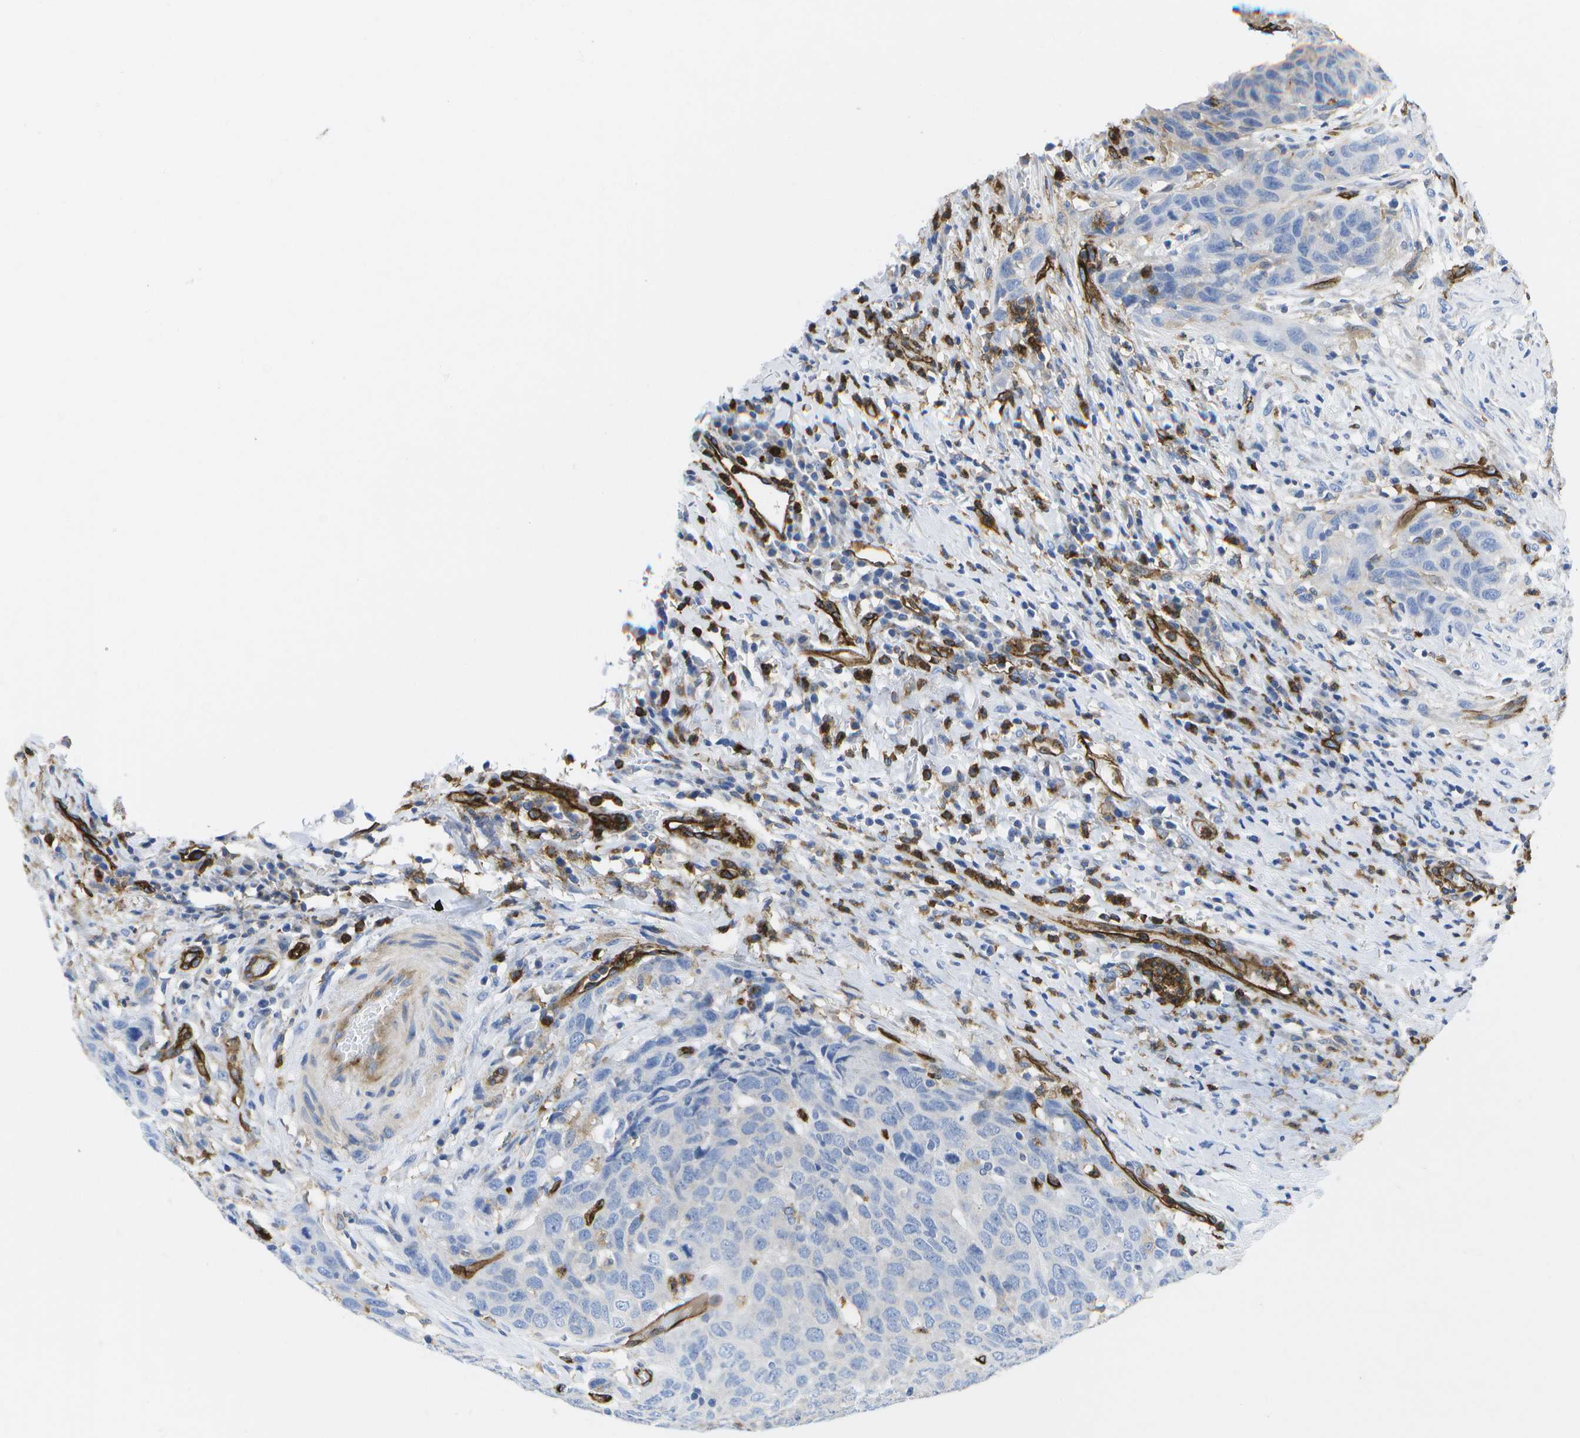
{"staining": {"intensity": "negative", "quantity": "none", "location": "none"}, "tissue": "head and neck cancer", "cell_type": "Tumor cells", "image_type": "cancer", "snomed": [{"axis": "morphology", "description": "Squamous cell carcinoma, NOS"}, {"axis": "topography", "description": "Head-Neck"}], "caption": "Head and neck cancer (squamous cell carcinoma) was stained to show a protein in brown. There is no significant expression in tumor cells.", "gene": "DYSF", "patient": {"sex": "male", "age": 66}}